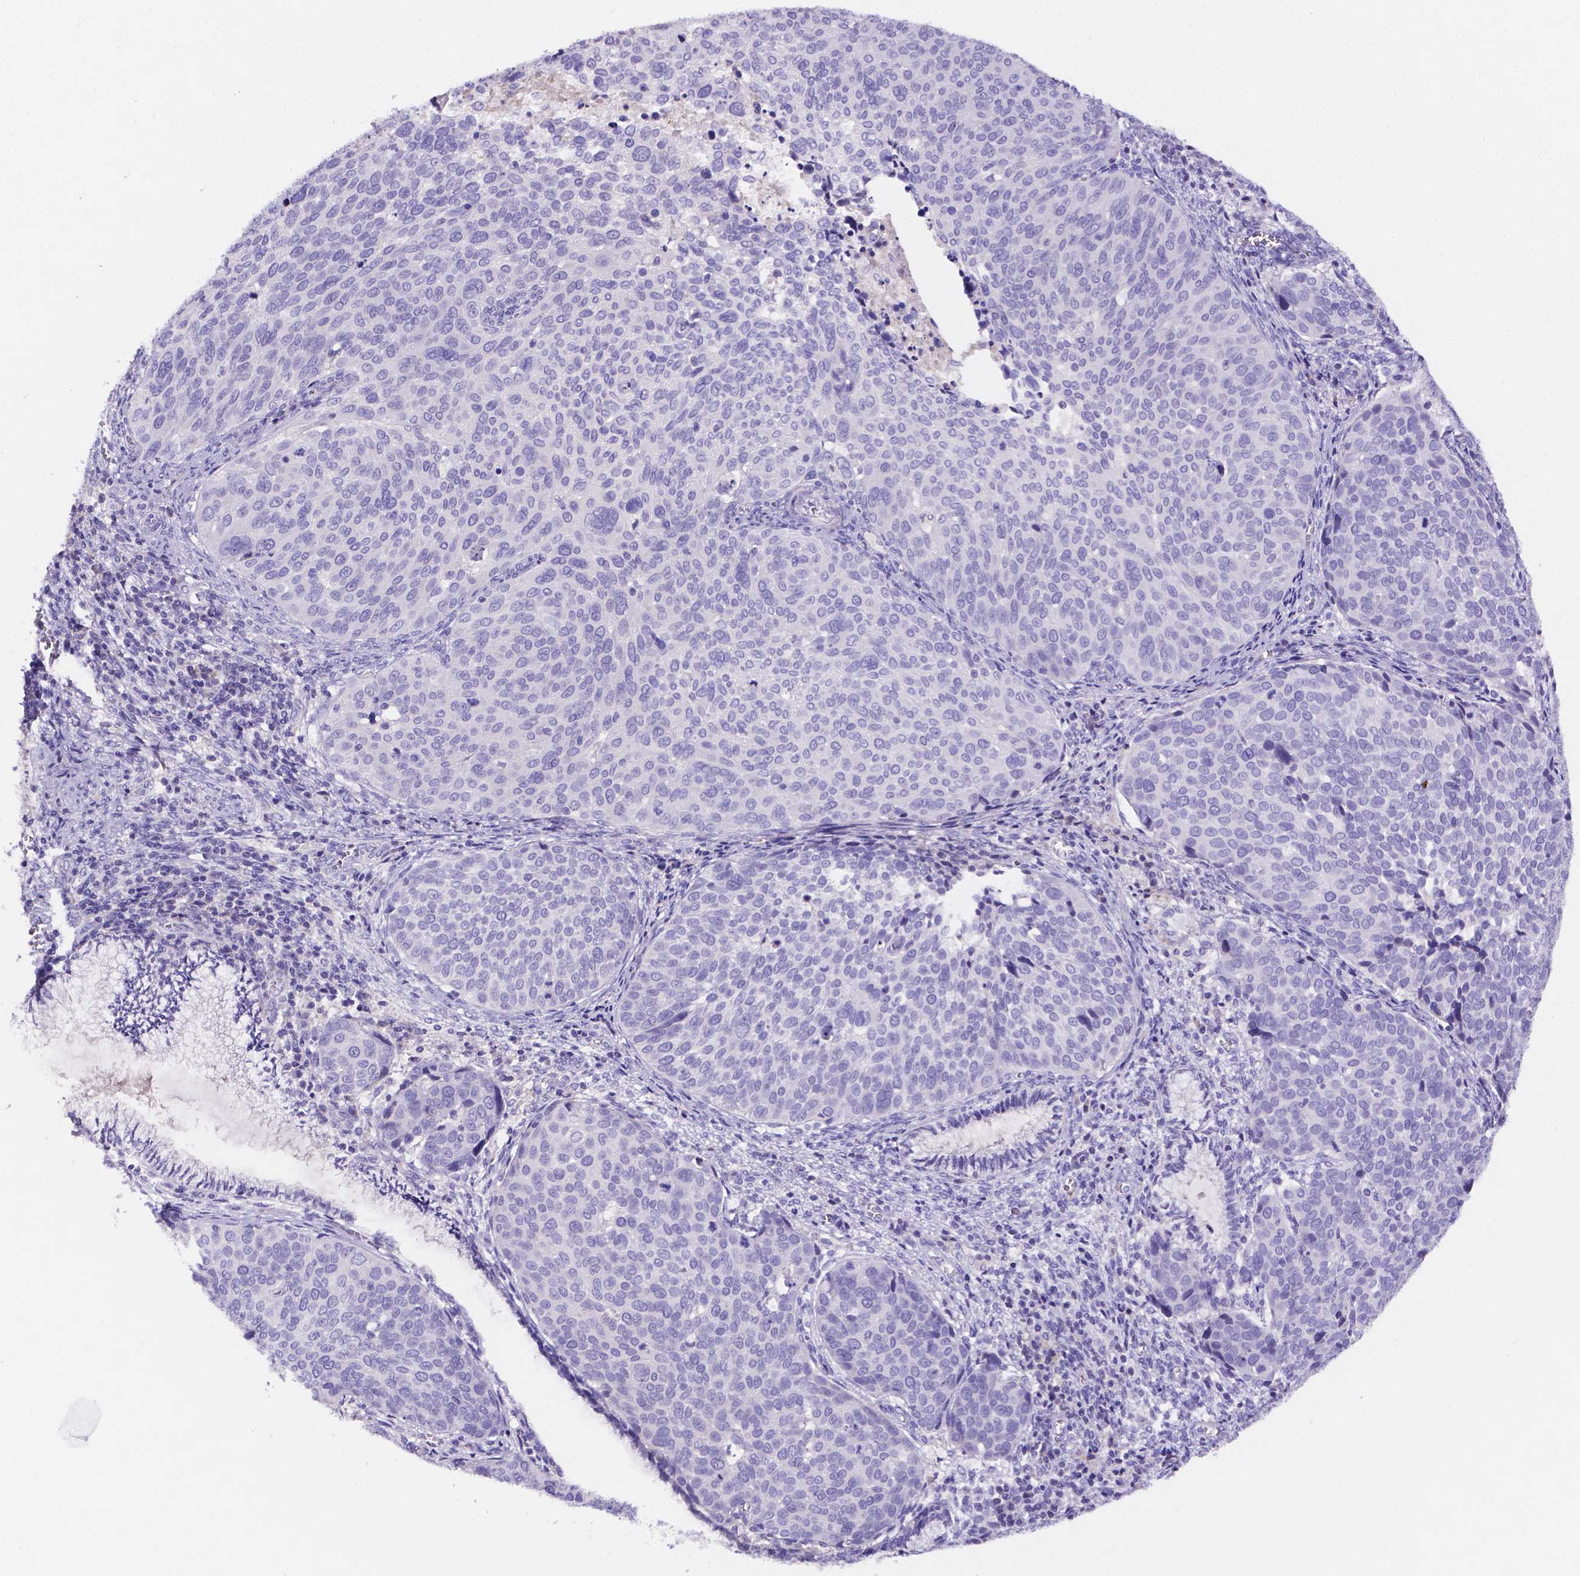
{"staining": {"intensity": "negative", "quantity": "none", "location": "none"}, "tissue": "breast cancer", "cell_type": "Tumor cells", "image_type": "cancer", "snomed": [{"axis": "morphology", "description": "Duct carcinoma"}, {"axis": "topography", "description": "Breast"}], "caption": "Infiltrating ductal carcinoma (breast) stained for a protein using immunohistochemistry displays no expression tumor cells.", "gene": "NRGN", "patient": {"sex": "female", "age": 85}}